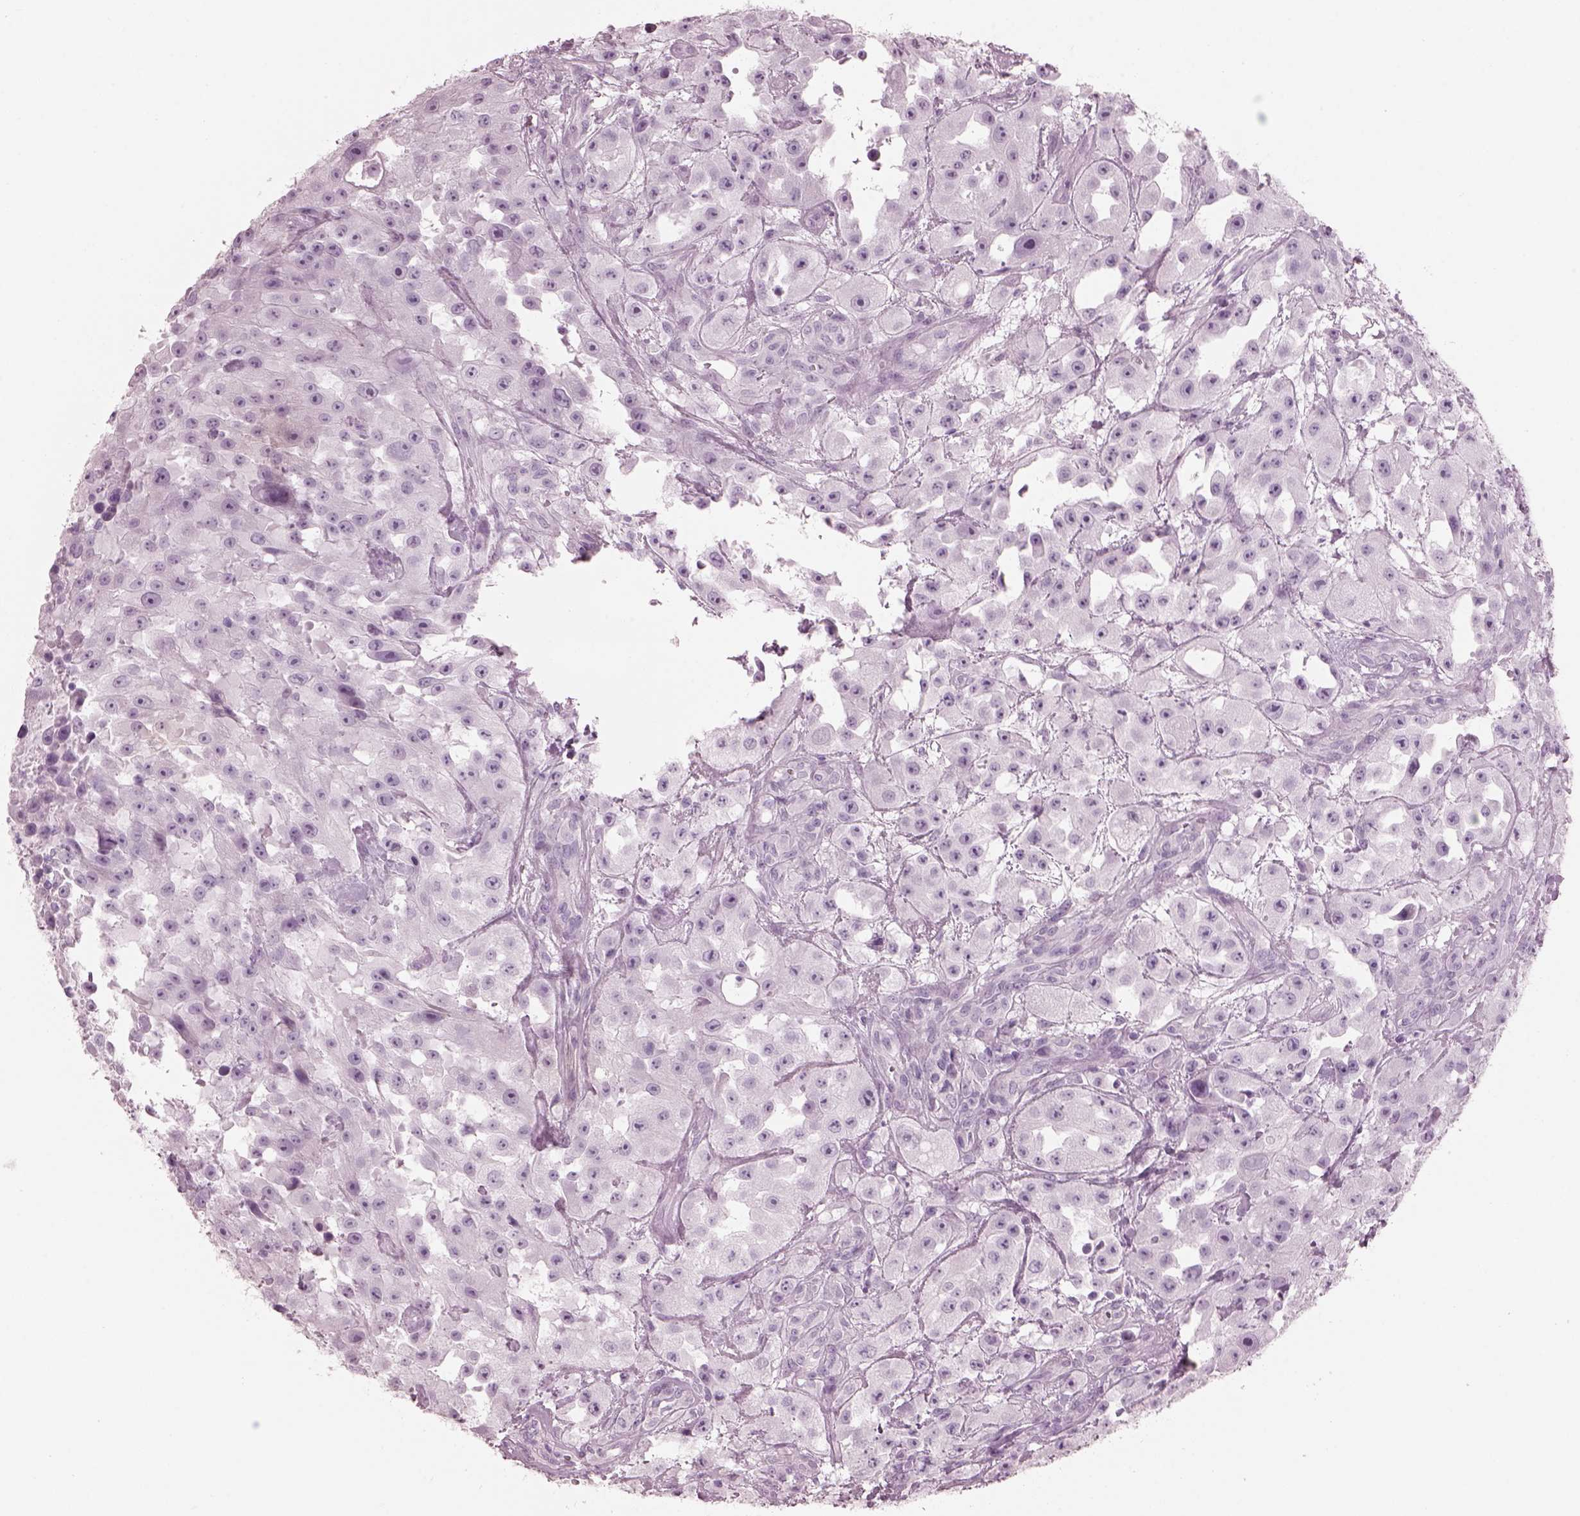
{"staining": {"intensity": "negative", "quantity": "none", "location": "none"}, "tissue": "urothelial cancer", "cell_type": "Tumor cells", "image_type": "cancer", "snomed": [{"axis": "morphology", "description": "Urothelial carcinoma, High grade"}, {"axis": "topography", "description": "Urinary bladder"}], "caption": "Tumor cells show no significant protein staining in urothelial cancer.", "gene": "HYDIN", "patient": {"sex": "male", "age": 79}}